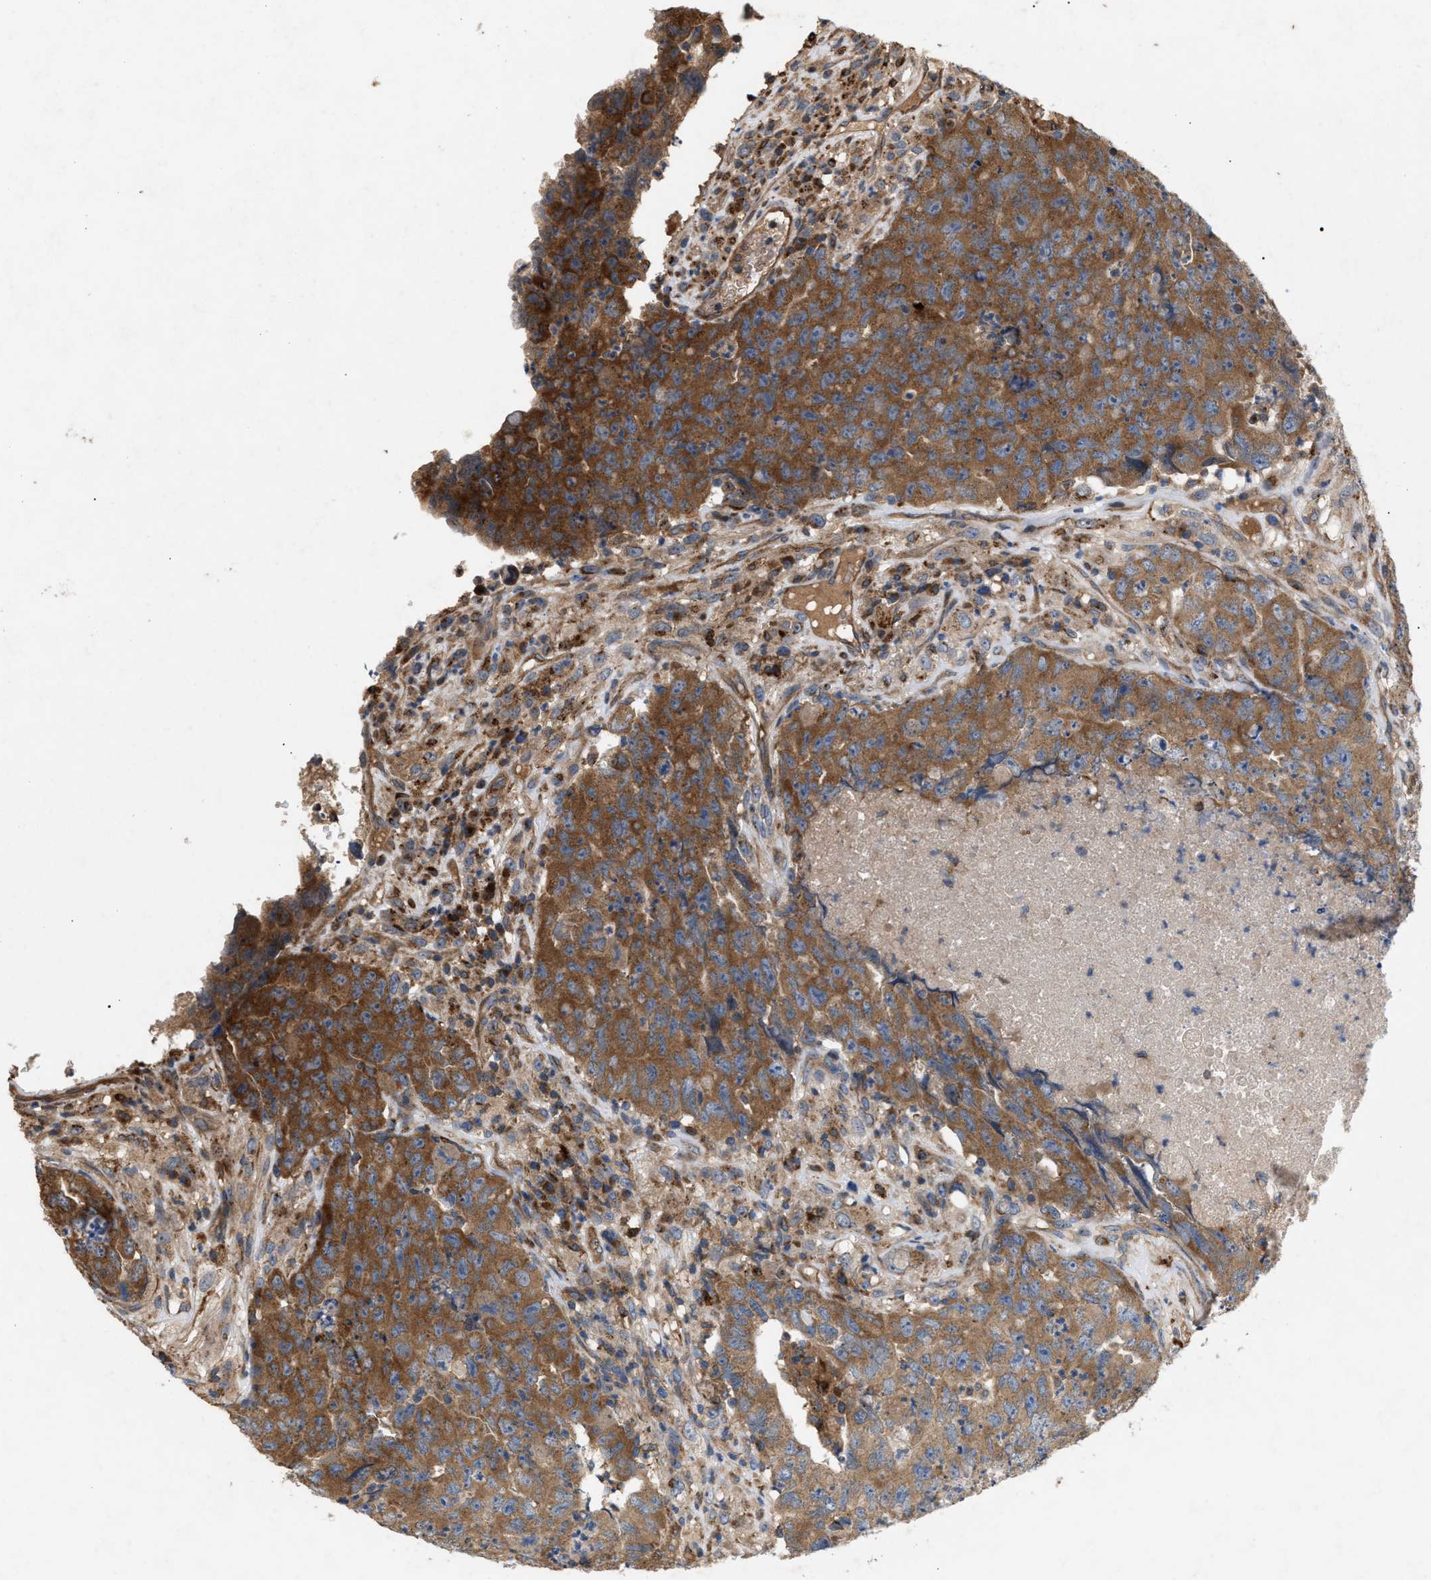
{"staining": {"intensity": "strong", "quantity": ">75%", "location": "cytoplasmic/membranous"}, "tissue": "testis cancer", "cell_type": "Tumor cells", "image_type": "cancer", "snomed": [{"axis": "morphology", "description": "Carcinoma, Embryonal, NOS"}, {"axis": "topography", "description": "Testis"}], "caption": "High-magnification brightfield microscopy of embryonal carcinoma (testis) stained with DAB (3,3'-diaminobenzidine) (brown) and counterstained with hematoxylin (blue). tumor cells exhibit strong cytoplasmic/membranous expression is present in approximately>75% of cells.", "gene": "GCC1", "patient": {"sex": "male", "age": 32}}